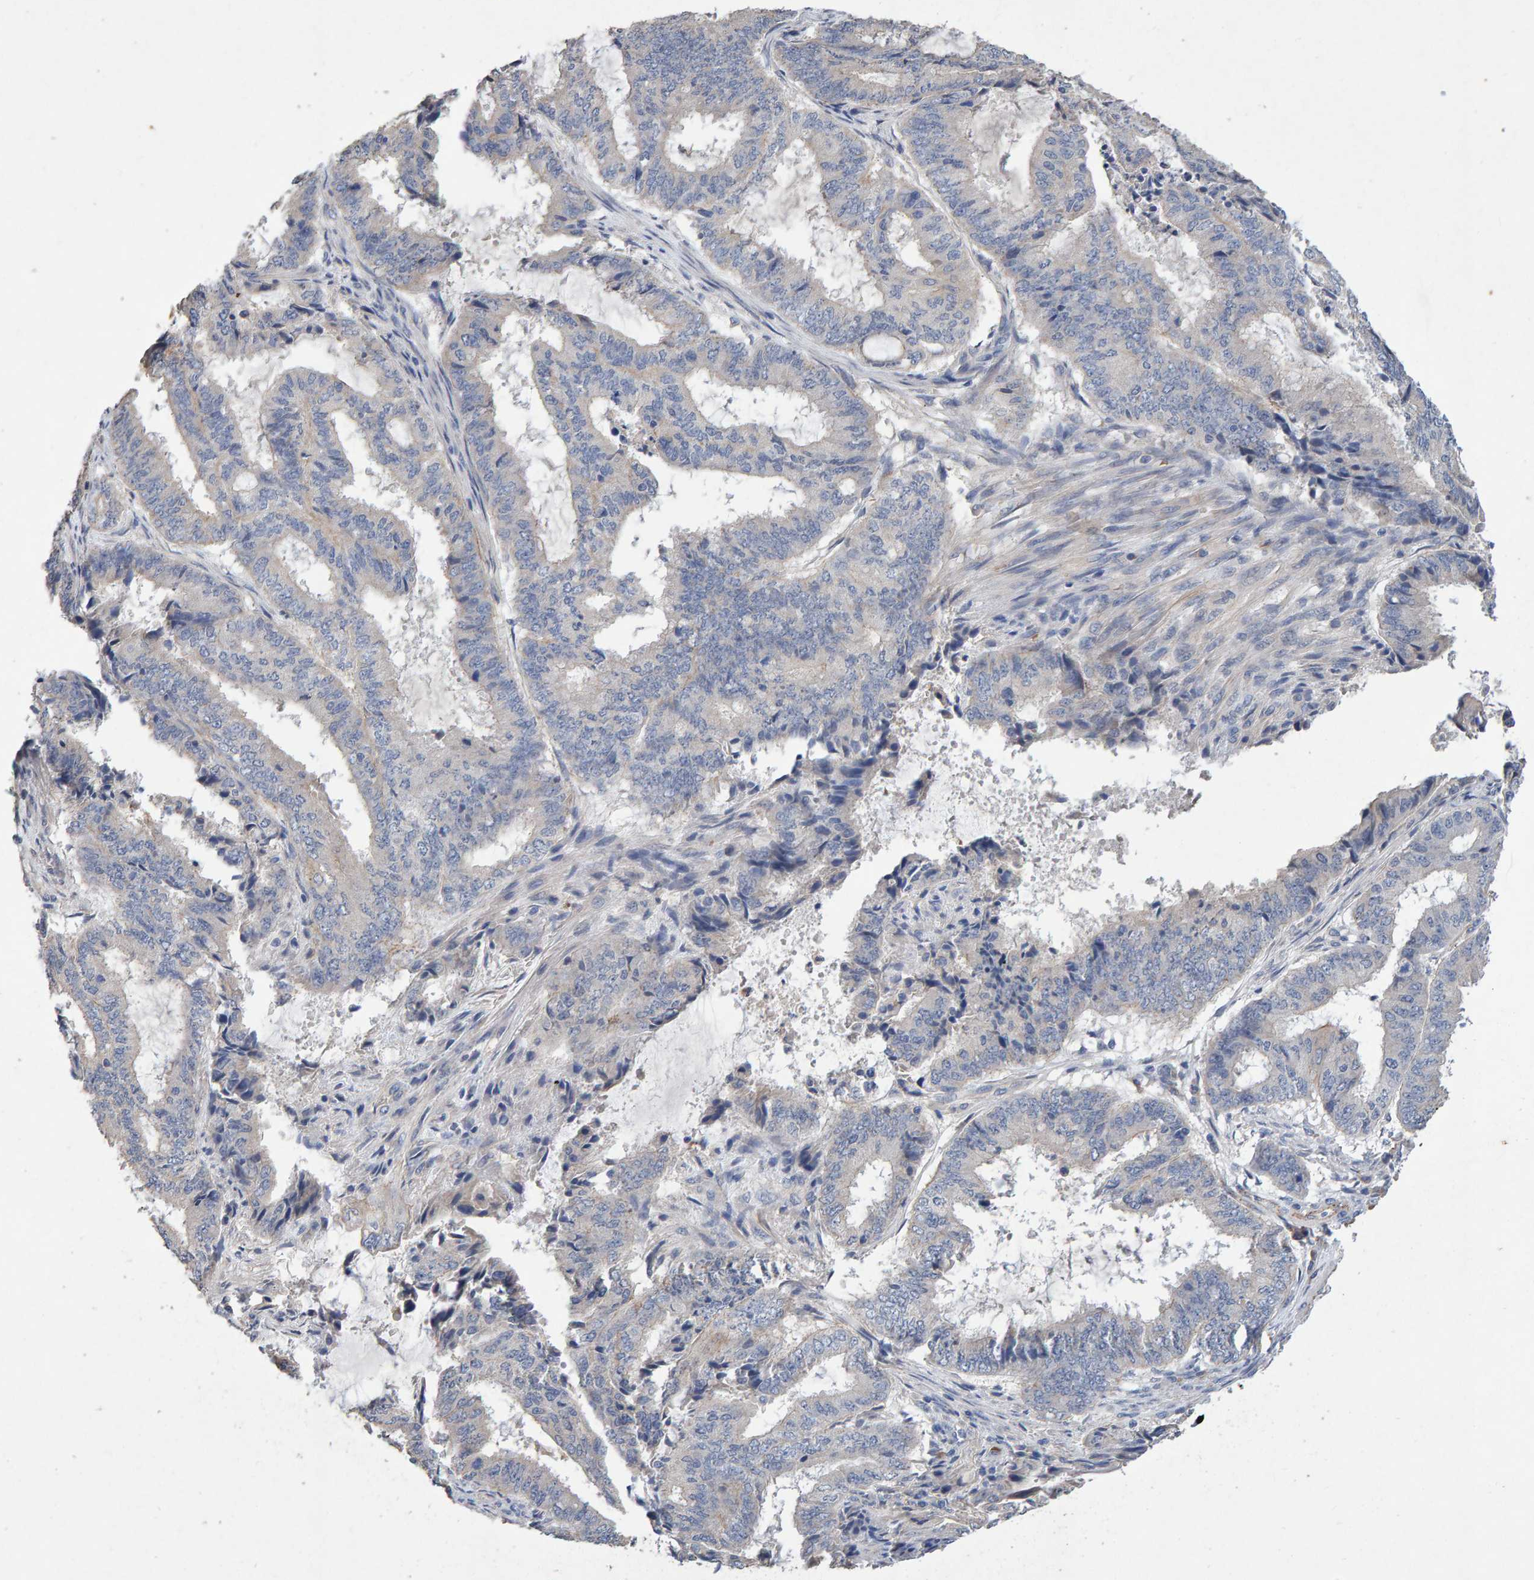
{"staining": {"intensity": "negative", "quantity": "none", "location": "none"}, "tissue": "endometrial cancer", "cell_type": "Tumor cells", "image_type": "cancer", "snomed": [{"axis": "morphology", "description": "Adenocarcinoma, NOS"}, {"axis": "topography", "description": "Endometrium"}], "caption": "This is an immunohistochemistry image of endometrial cancer (adenocarcinoma). There is no staining in tumor cells.", "gene": "EFR3A", "patient": {"sex": "female", "age": 51}}